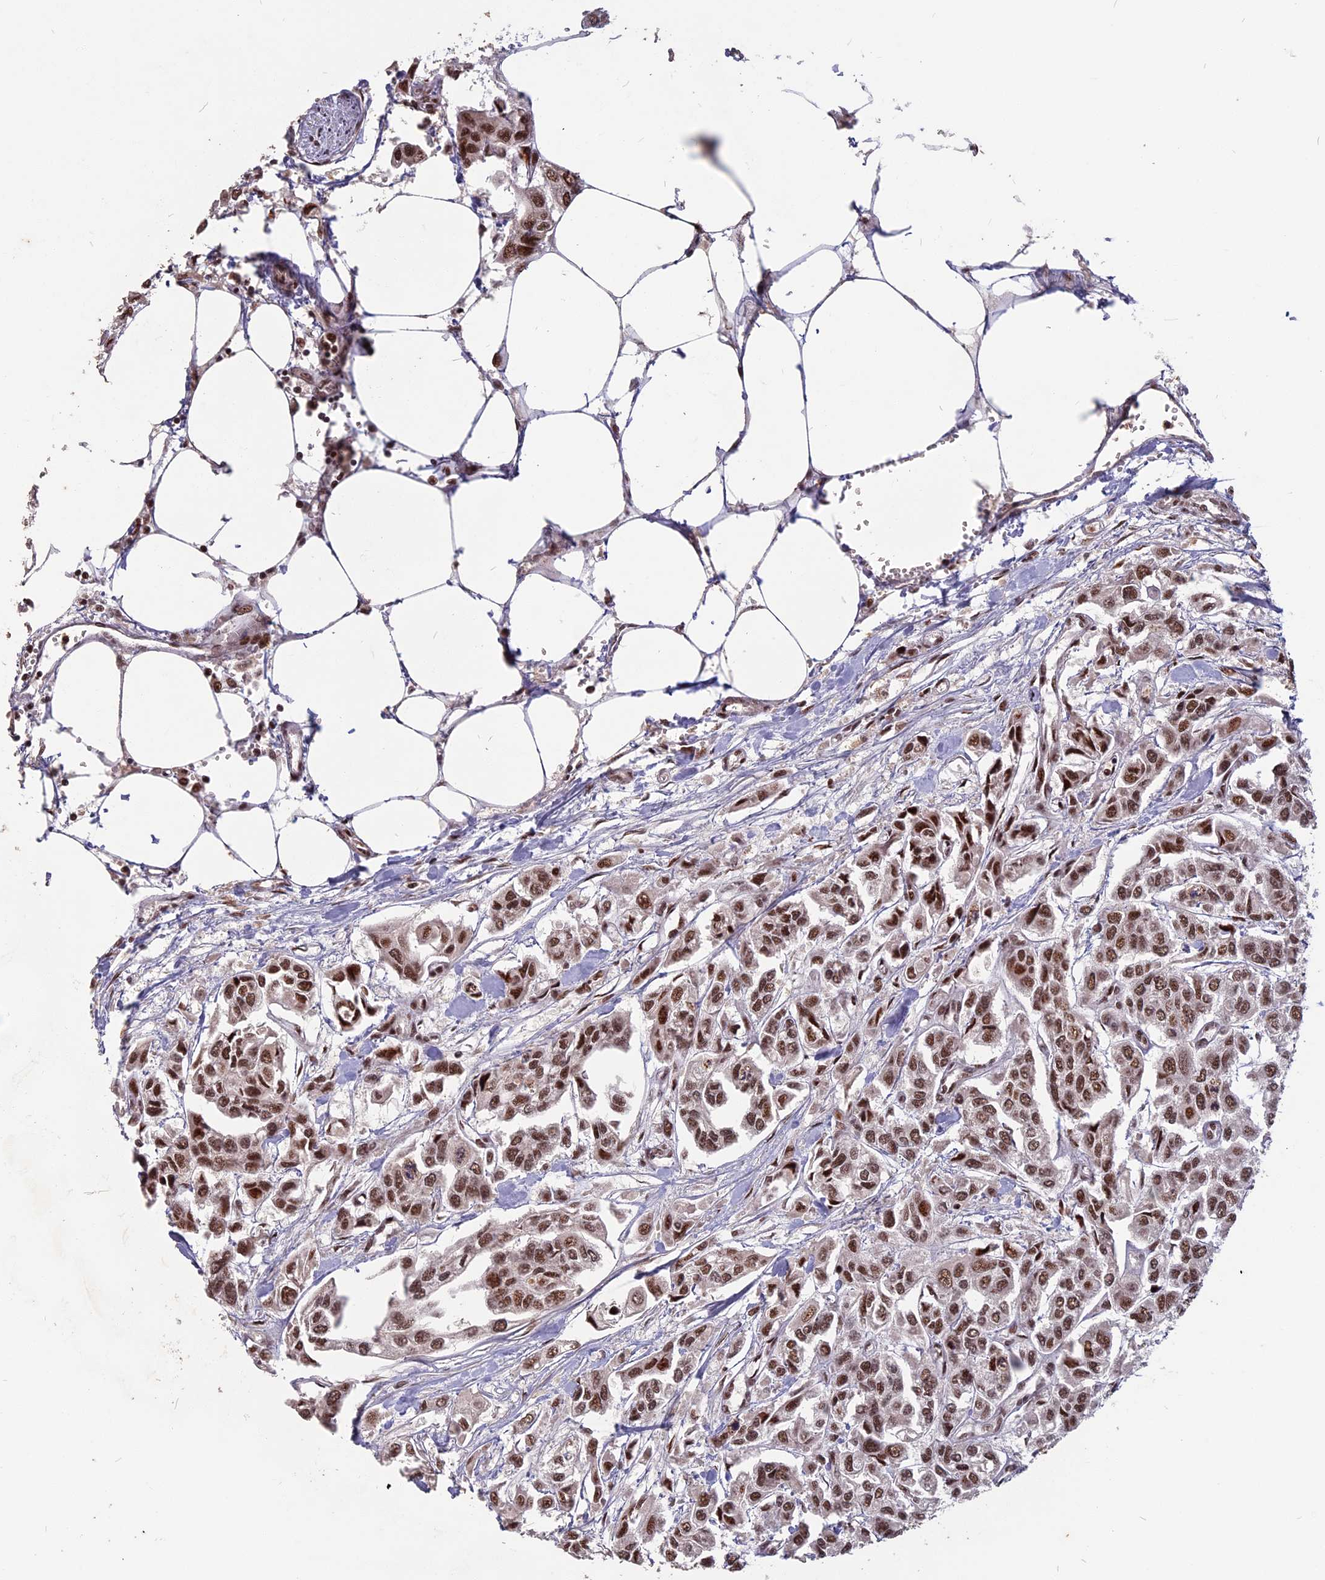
{"staining": {"intensity": "moderate", "quantity": ">75%", "location": "nuclear"}, "tissue": "urothelial cancer", "cell_type": "Tumor cells", "image_type": "cancer", "snomed": [{"axis": "morphology", "description": "Urothelial carcinoma, High grade"}, {"axis": "topography", "description": "Urinary bladder"}], "caption": "Tumor cells exhibit medium levels of moderate nuclear positivity in approximately >75% of cells in human urothelial carcinoma (high-grade).", "gene": "CDC7", "patient": {"sex": "male", "age": 67}}